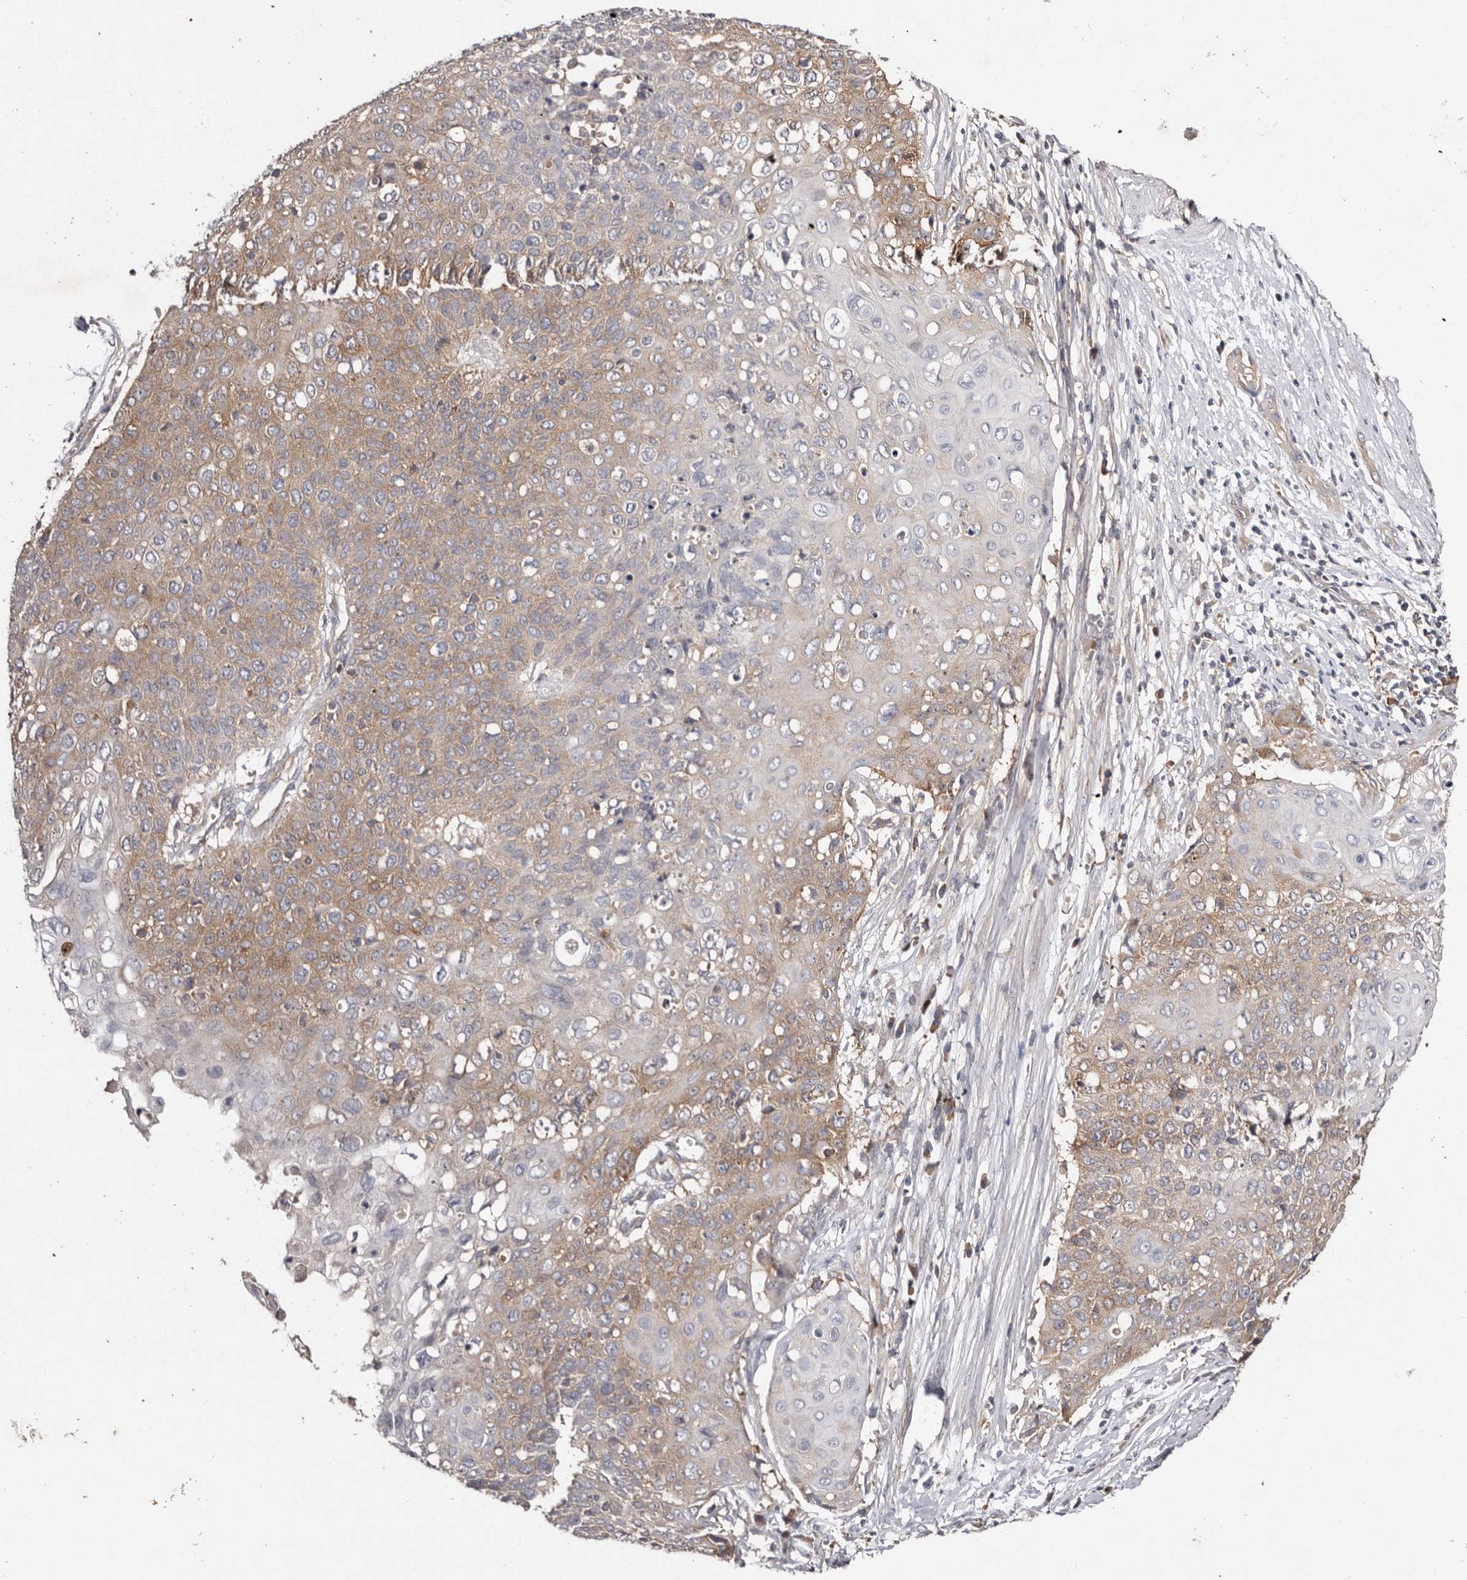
{"staining": {"intensity": "moderate", "quantity": "25%-75%", "location": "cytoplasmic/membranous"}, "tissue": "cervical cancer", "cell_type": "Tumor cells", "image_type": "cancer", "snomed": [{"axis": "morphology", "description": "Squamous cell carcinoma, NOS"}, {"axis": "topography", "description": "Cervix"}], "caption": "Immunohistochemical staining of human cervical squamous cell carcinoma exhibits moderate cytoplasmic/membranous protein staining in approximately 25%-75% of tumor cells.", "gene": "LTV1", "patient": {"sex": "female", "age": 39}}